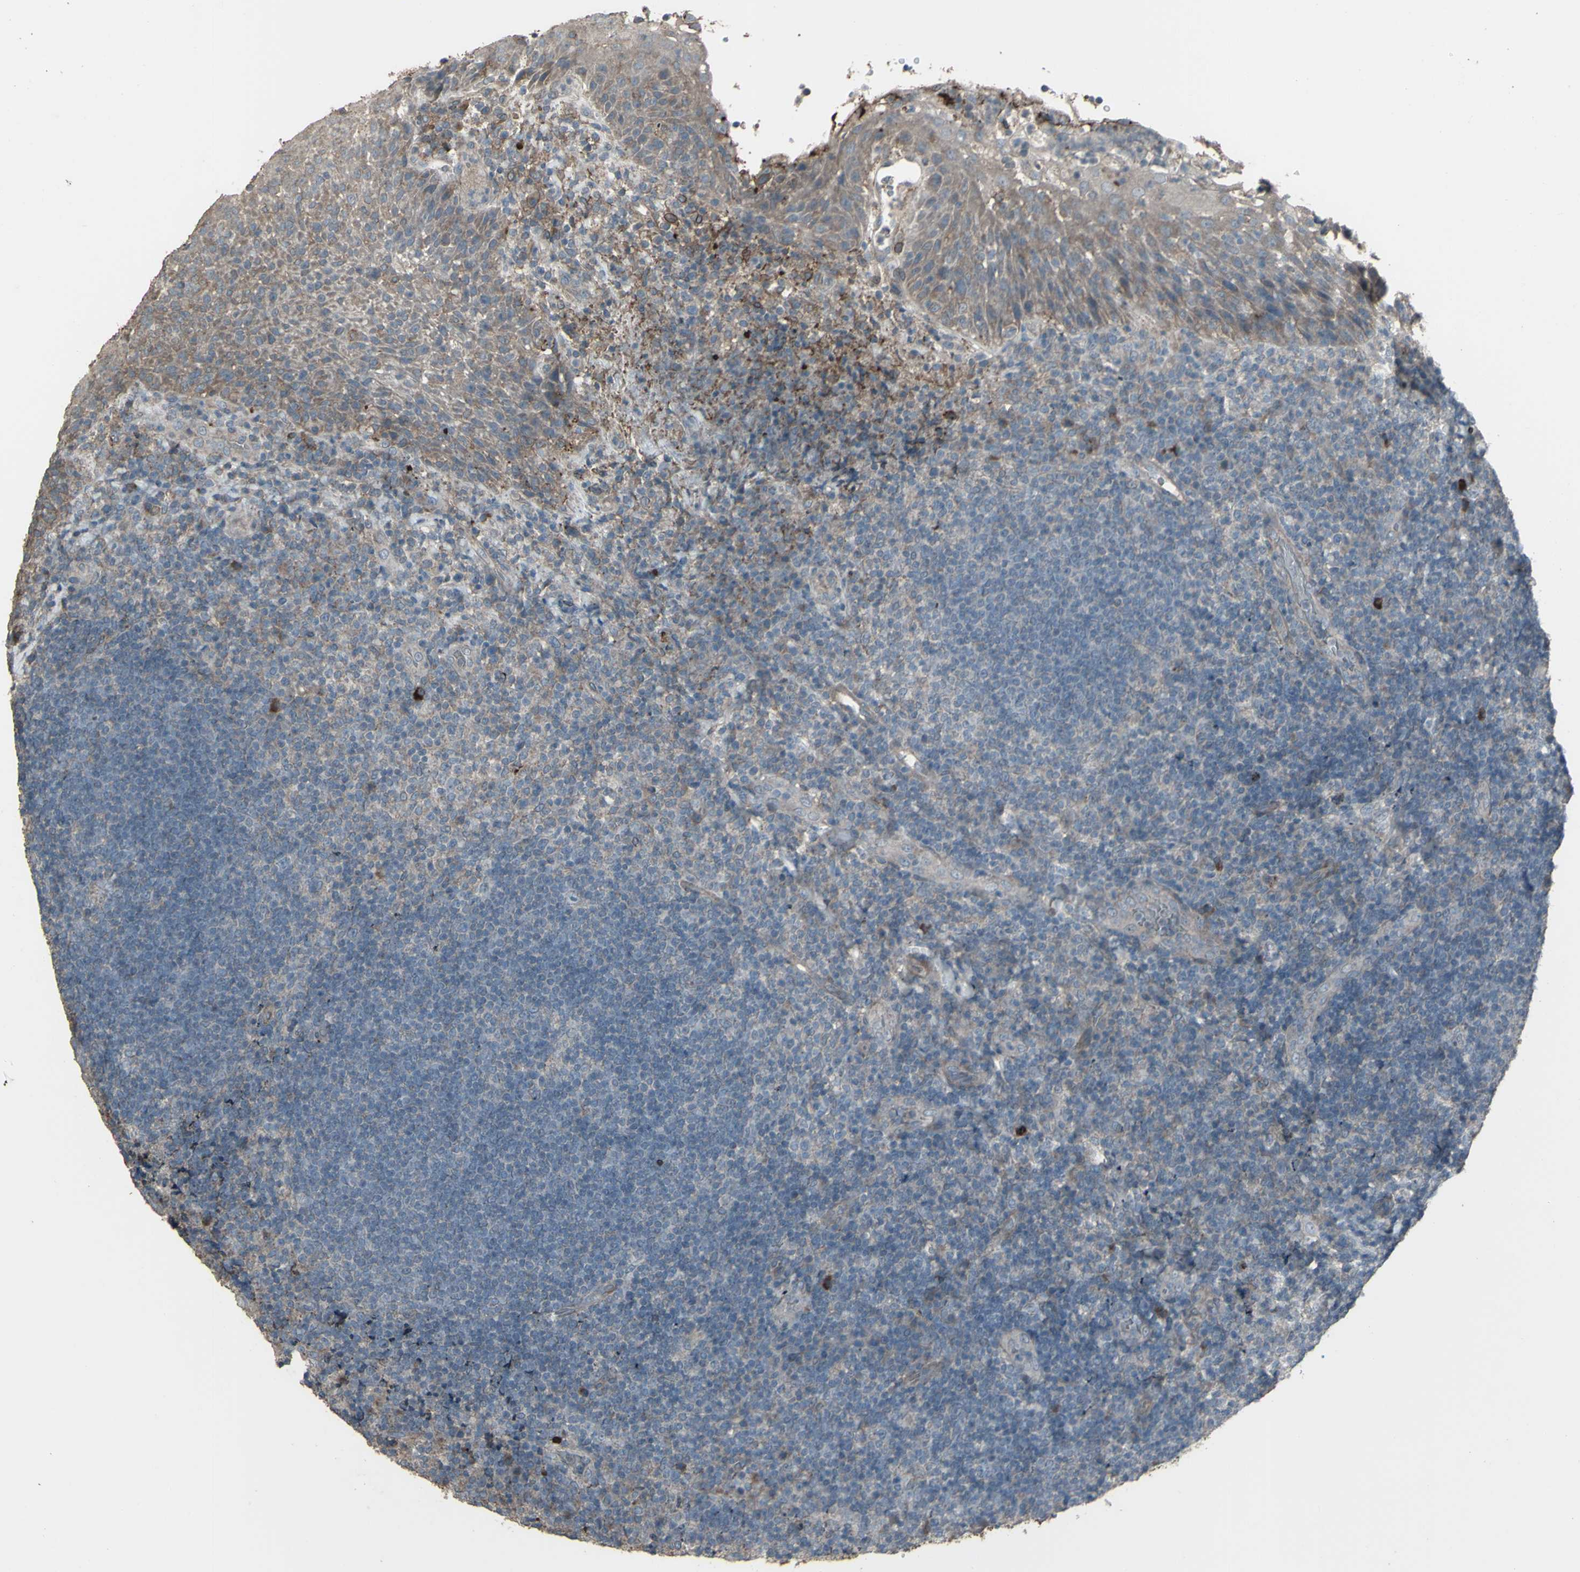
{"staining": {"intensity": "negative", "quantity": "none", "location": "none"}, "tissue": "lymphoma", "cell_type": "Tumor cells", "image_type": "cancer", "snomed": [{"axis": "morphology", "description": "Malignant lymphoma, non-Hodgkin's type, High grade"}, {"axis": "topography", "description": "Tonsil"}], "caption": "The photomicrograph shows no significant expression in tumor cells of lymphoma.", "gene": "SMO", "patient": {"sex": "female", "age": 36}}